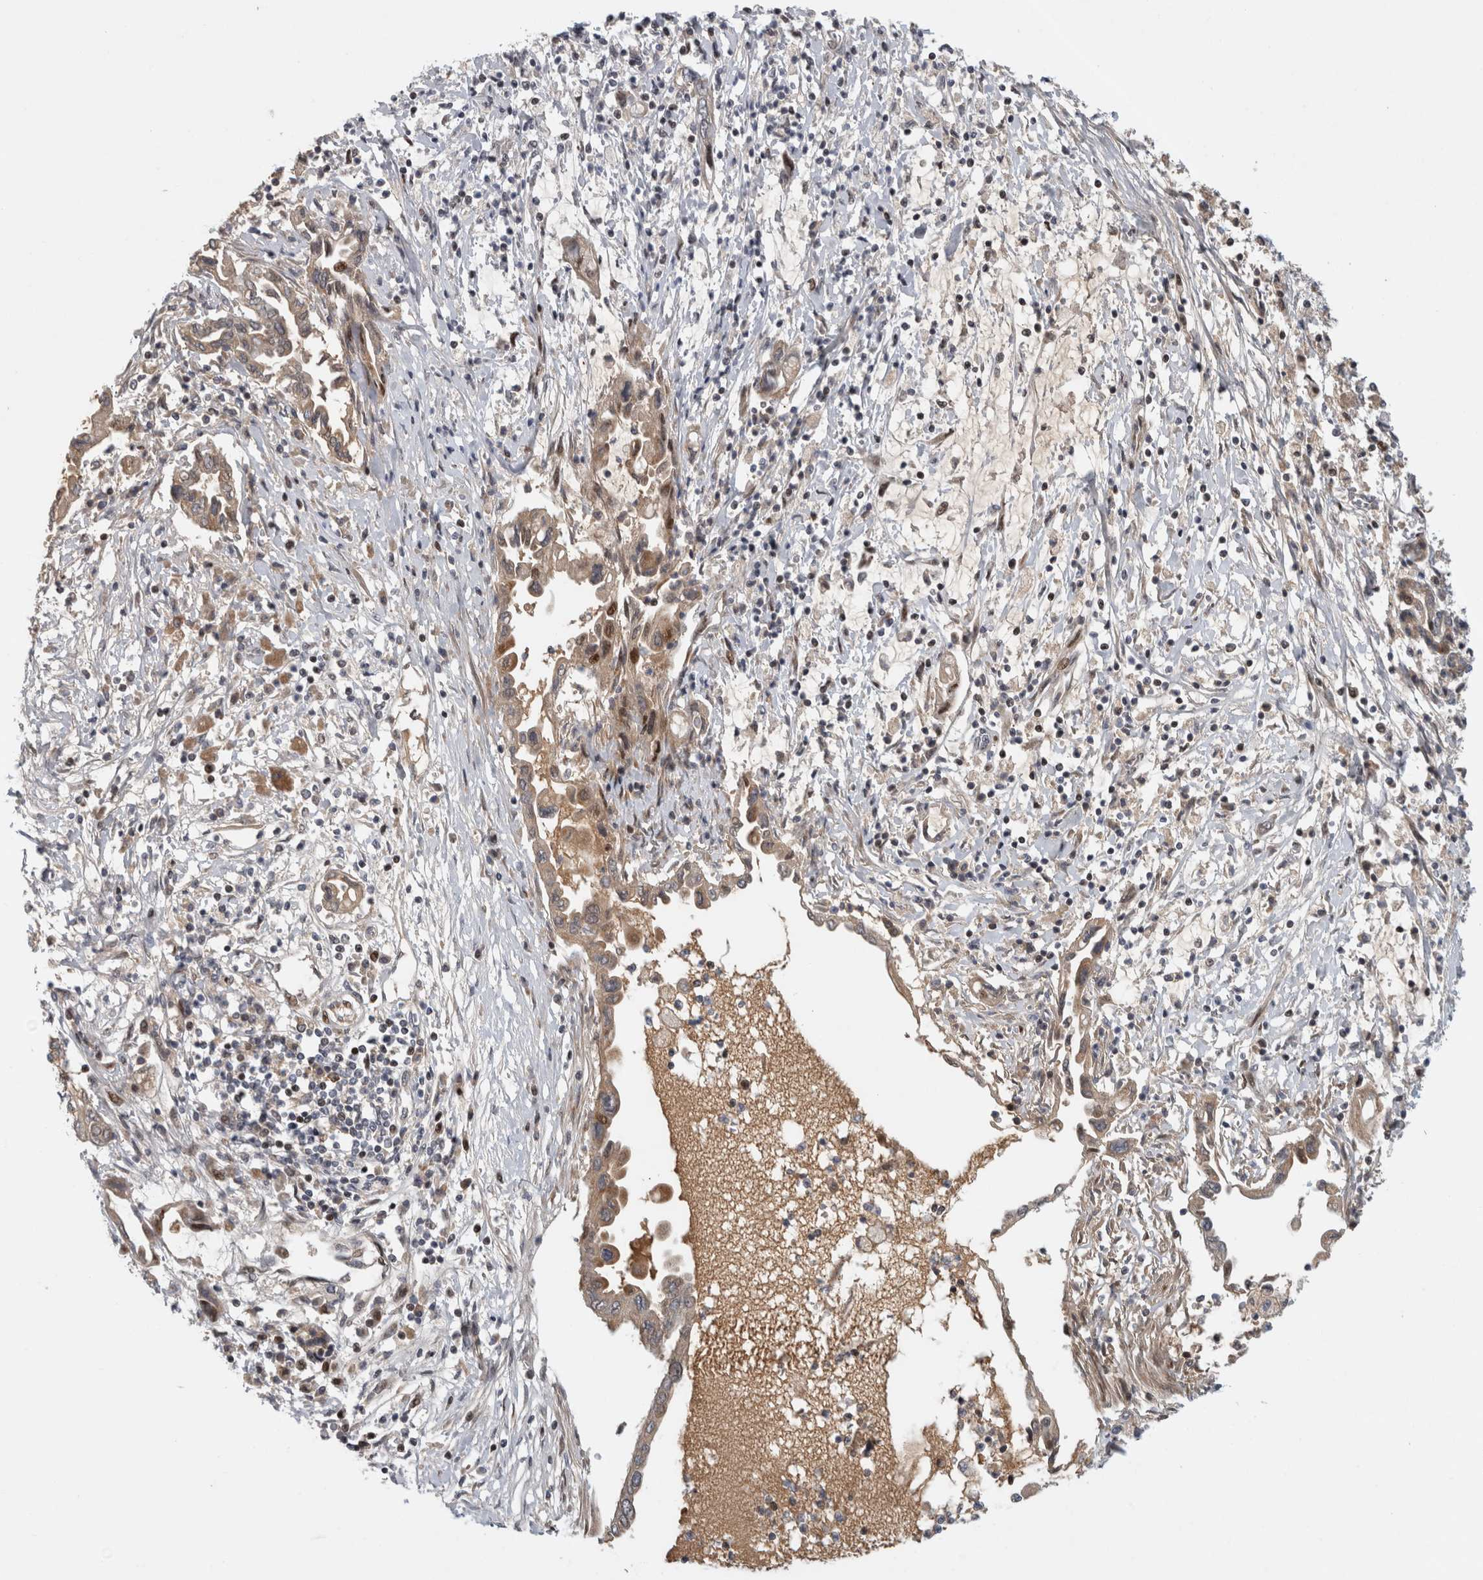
{"staining": {"intensity": "moderate", "quantity": "25%-75%", "location": "cytoplasmic/membranous,nuclear"}, "tissue": "pancreatic cancer", "cell_type": "Tumor cells", "image_type": "cancer", "snomed": [{"axis": "morphology", "description": "Adenocarcinoma, NOS"}, {"axis": "topography", "description": "Pancreas"}], "caption": "Pancreatic adenocarcinoma stained for a protein reveals moderate cytoplasmic/membranous and nuclear positivity in tumor cells.", "gene": "RBM48", "patient": {"sex": "female", "age": 57}}